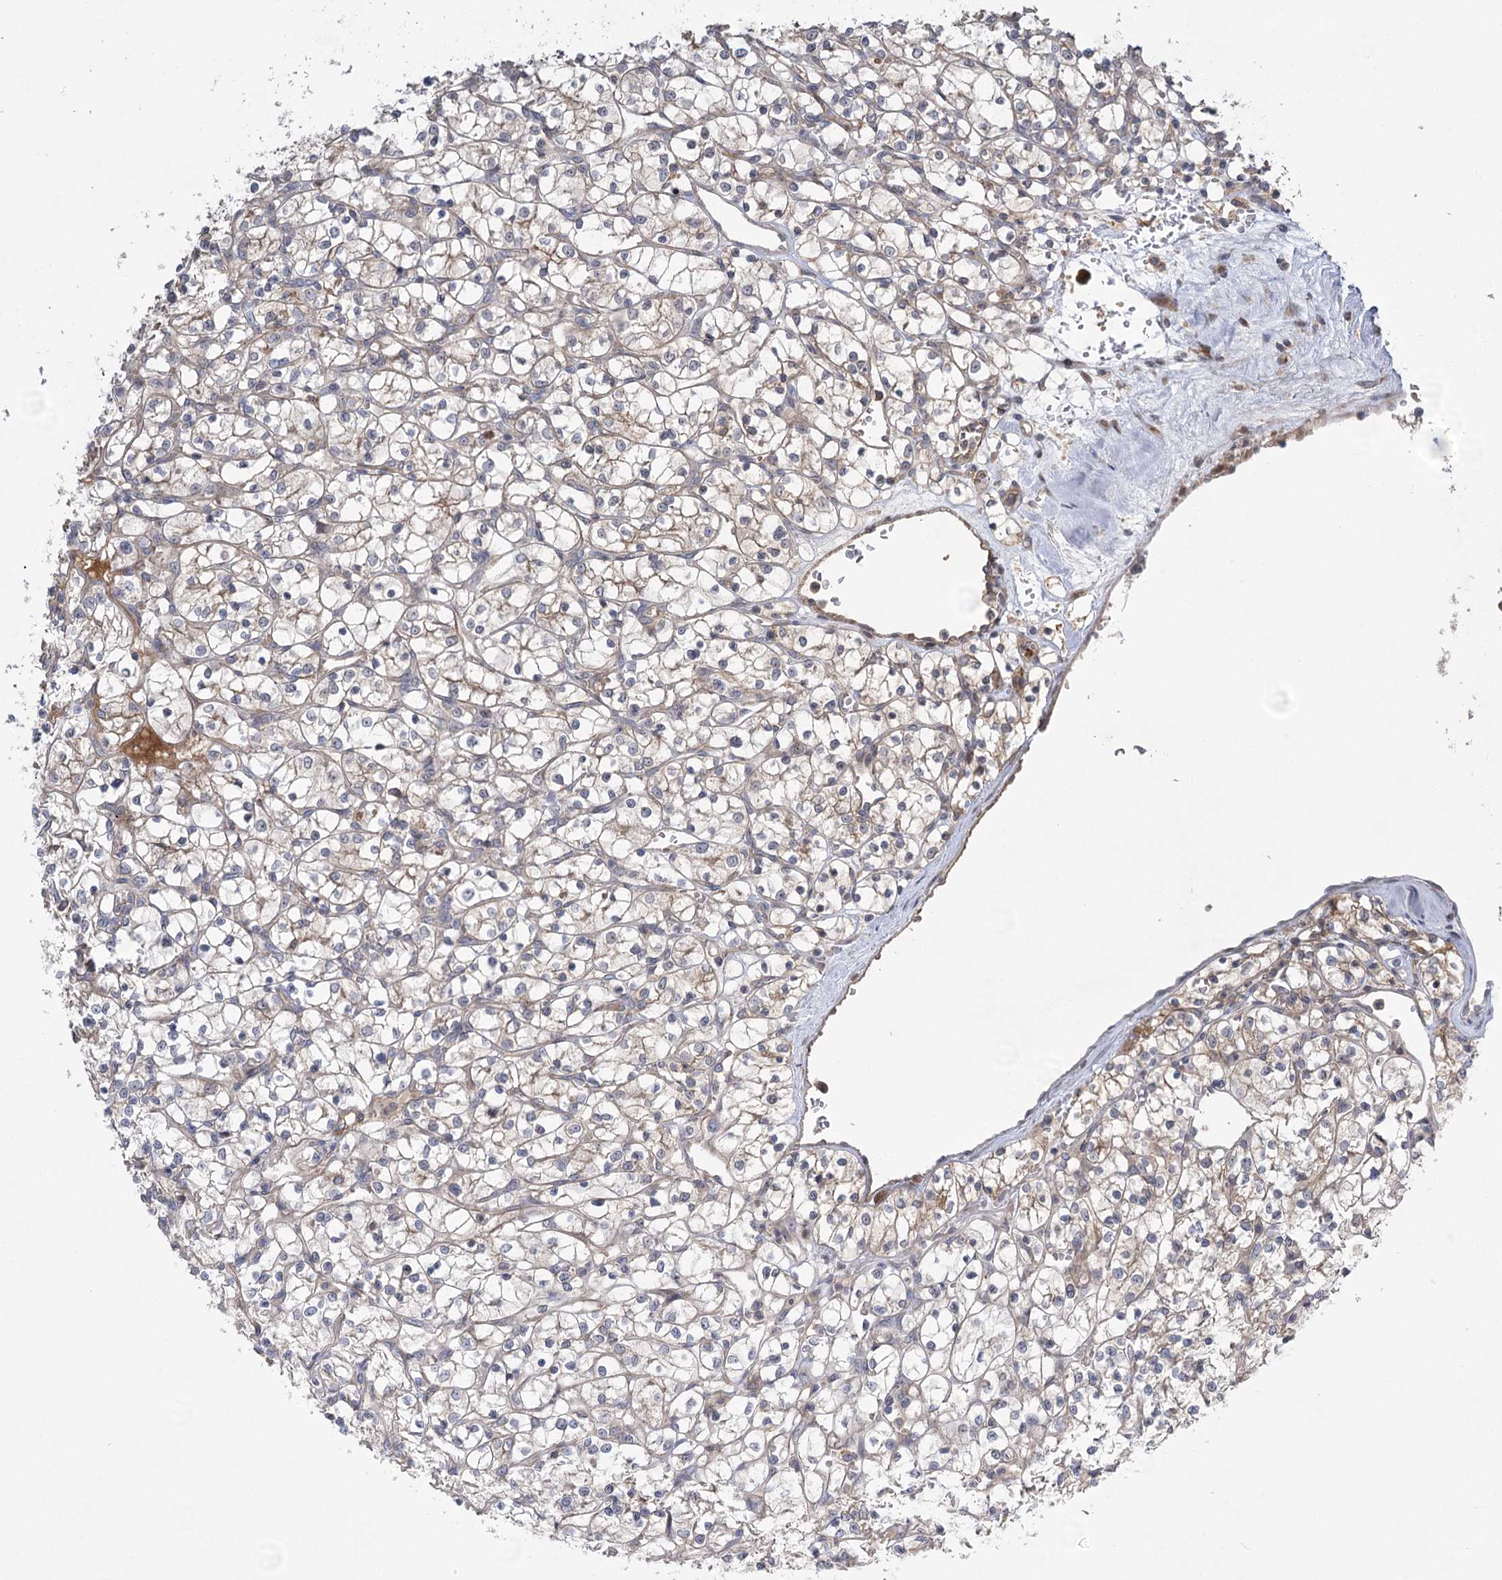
{"staining": {"intensity": "weak", "quantity": "<25%", "location": "cytoplasmic/membranous"}, "tissue": "renal cancer", "cell_type": "Tumor cells", "image_type": "cancer", "snomed": [{"axis": "morphology", "description": "Adenocarcinoma, NOS"}, {"axis": "topography", "description": "Kidney"}], "caption": "The immunohistochemistry (IHC) histopathology image has no significant expression in tumor cells of renal cancer tissue.", "gene": "KCNN2", "patient": {"sex": "female", "age": 69}}